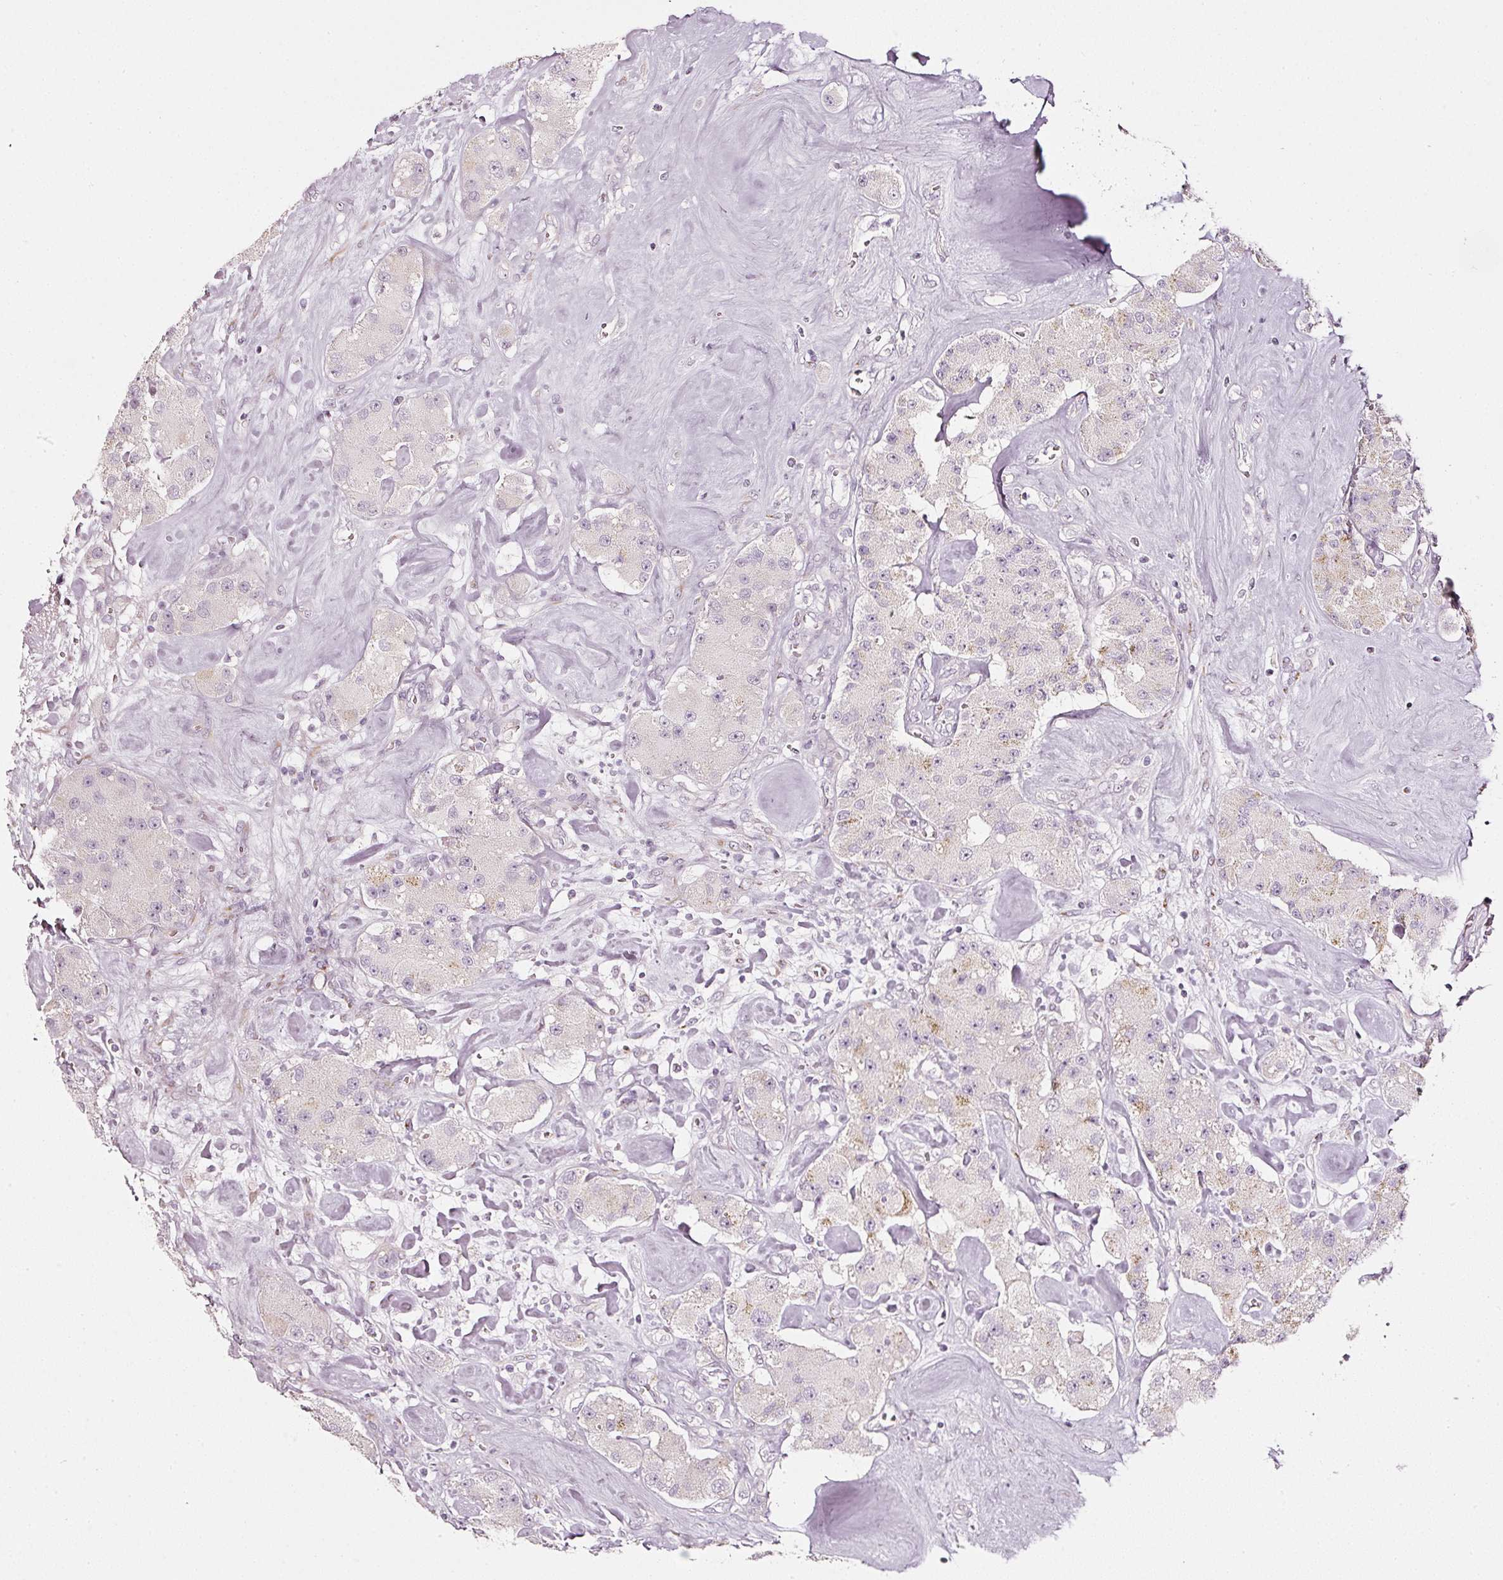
{"staining": {"intensity": "negative", "quantity": "none", "location": "none"}, "tissue": "carcinoid", "cell_type": "Tumor cells", "image_type": "cancer", "snomed": [{"axis": "morphology", "description": "Carcinoid, malignant, NOS"}, {"axis": "topography", "description": "Pancreas"}], "caption": "There is no significant staining in tumor cells of carcinoid.", "gene": "SDF4", "patient": {"sex": "male", "age": 41}}